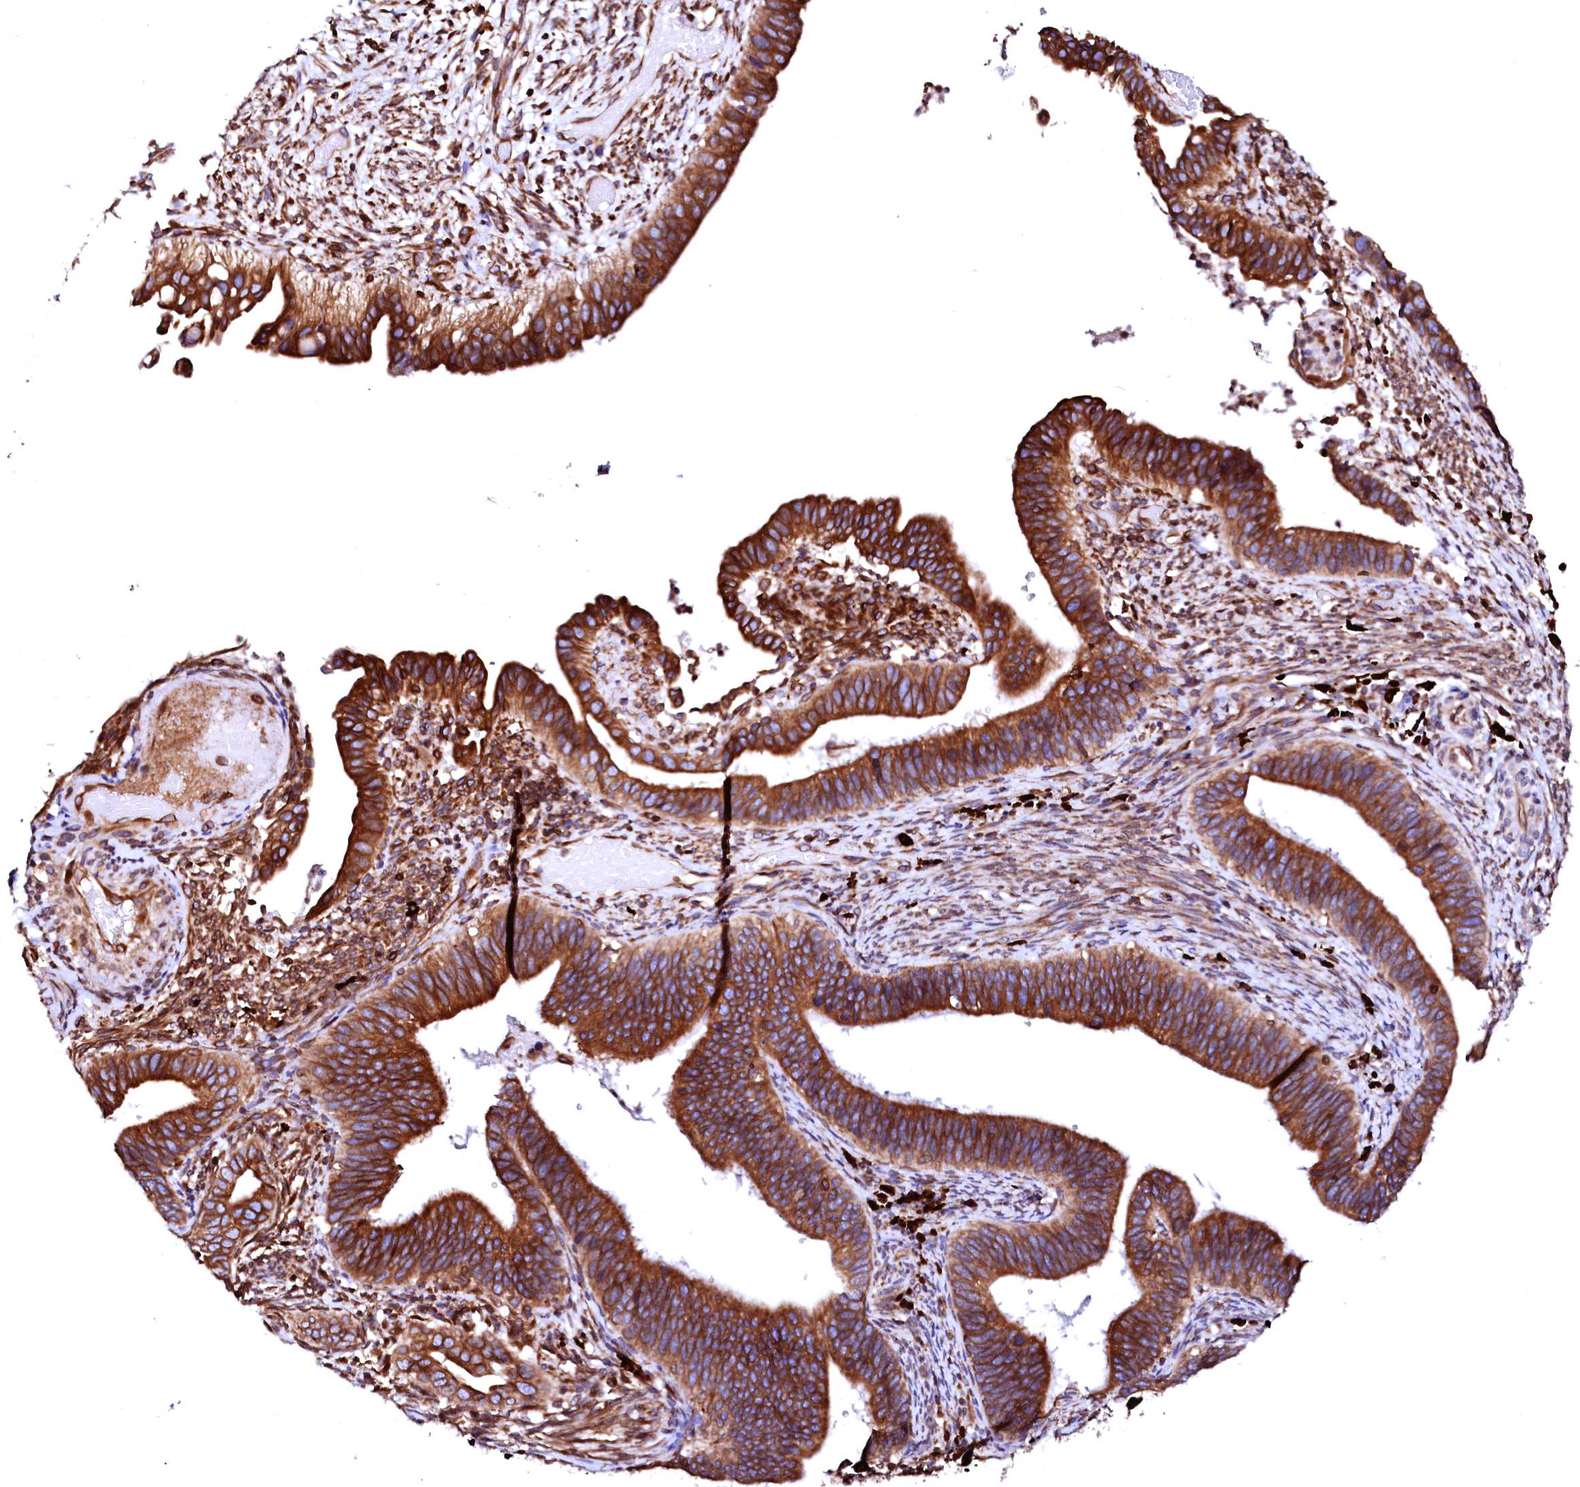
{"staining": {"intensity": "strong", "quantity": ">75%", "location": "cytoplasmic/membranous"}, "tissue": "cervical cancer", "cell_type": "Tumor cells", "image_type": "cancer", "snomed": [{"axis": "morphology", "description": "Adenocarcinoma, NOS"}, {"axis": "topography", "description": "Cervix"}], "caption": "Strong cytoplasmic/membranous staining for a protein is identified in approximately >75% of tumor cells of cervical cancer using immunohistochemistry.", "gene": "DERL1", "patient": {"sex": "female", "age": 42}}